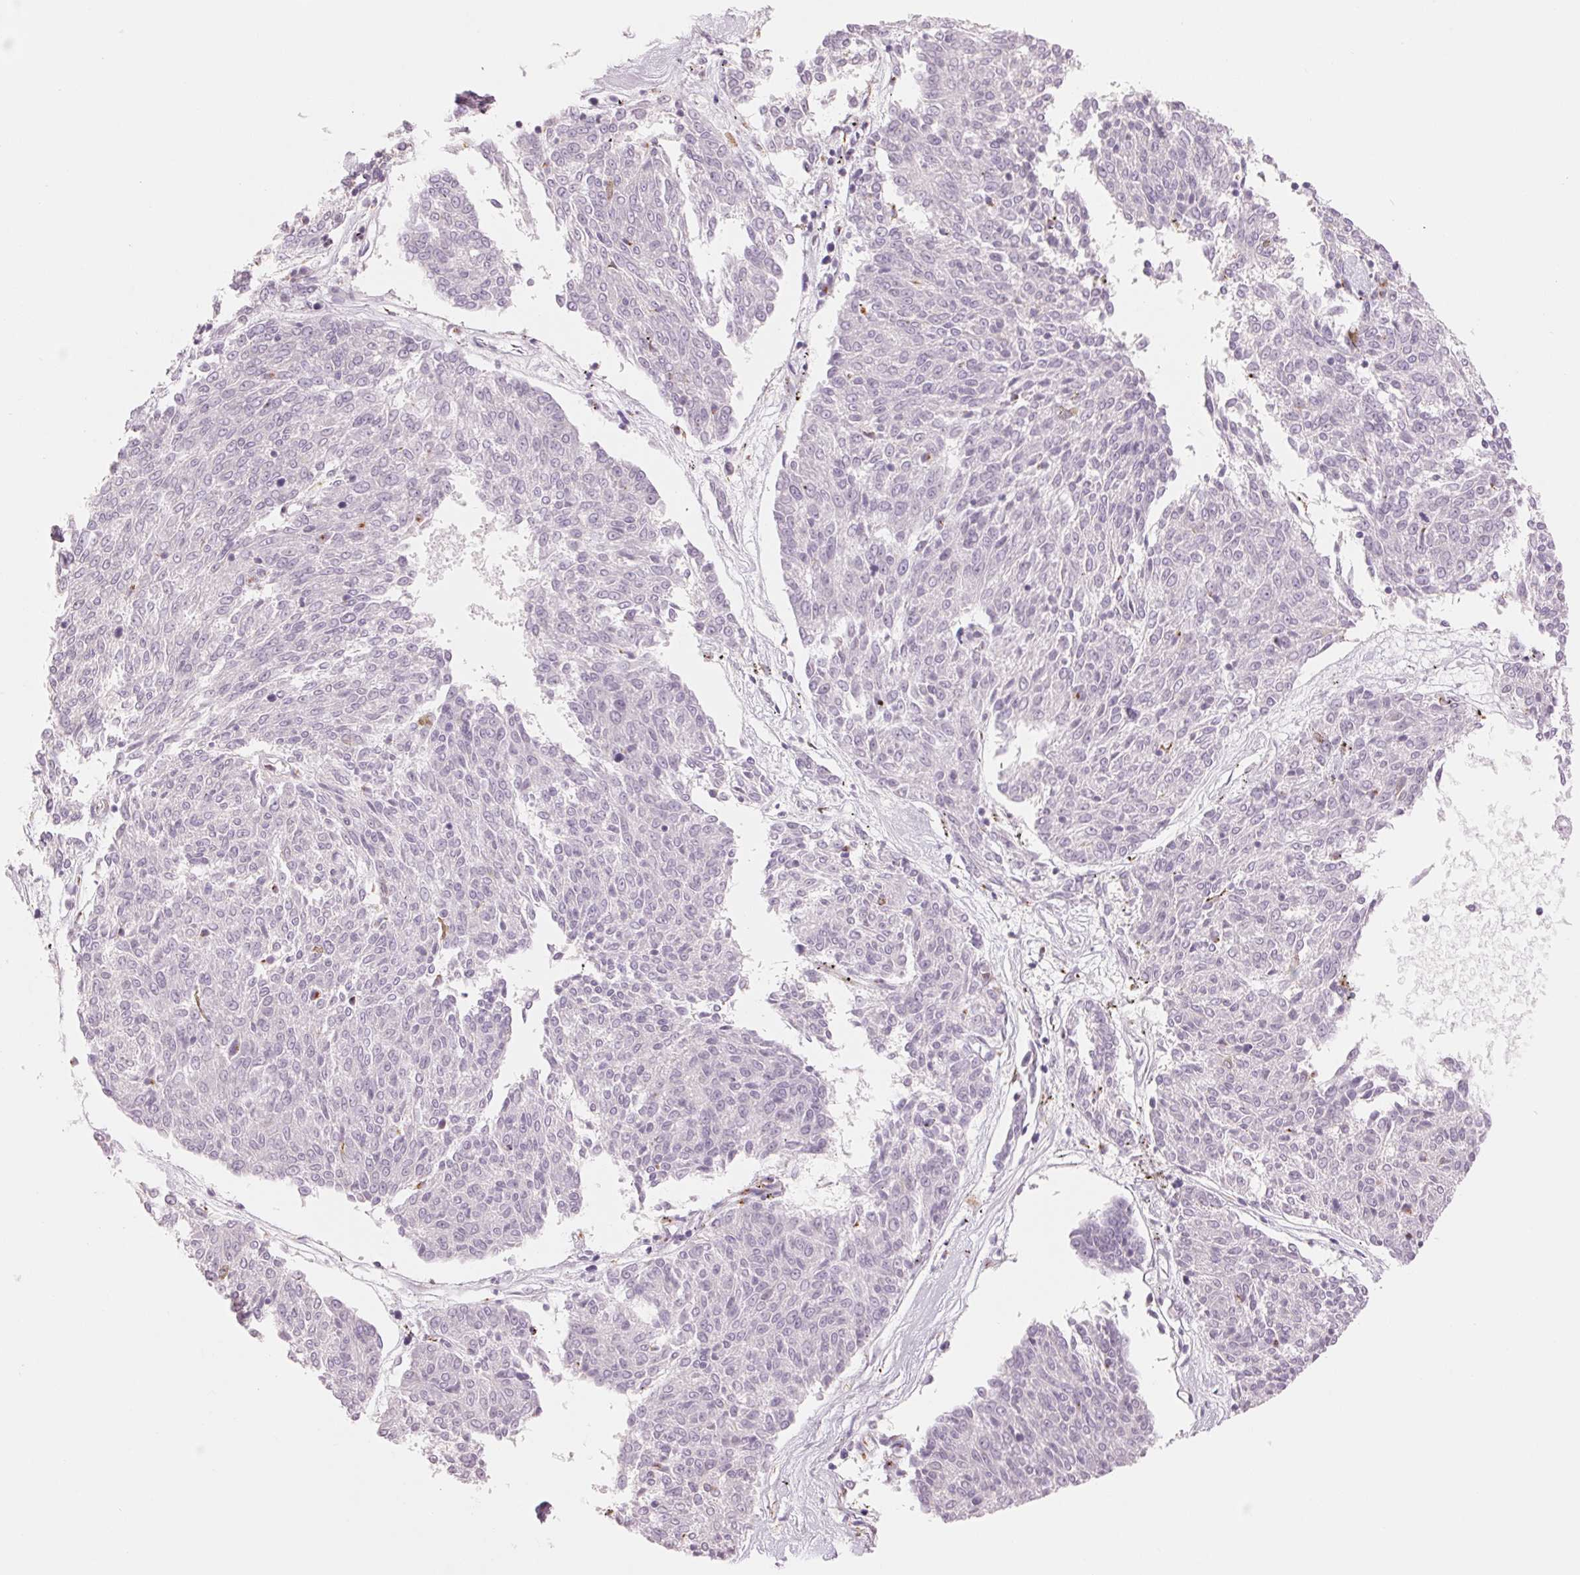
{"staining": {"intensity": "negative", "quantity": "none", "location": "none"}, "tissue": "melanoma", "cell_type": "Tumor cells", "image_type": "cancer", "snomed": [{"axis": "morphology", "description": "Malignant melanoma, NOS"}, {"axis": "topography", "description": "Skin"}], "caption": "Immunohistochemical staining of human malignant melanoma demonstrates no significant positivity in tumor cells.", "gene": "GALNT7", "patient": {"sex": "female", "age": 72}}